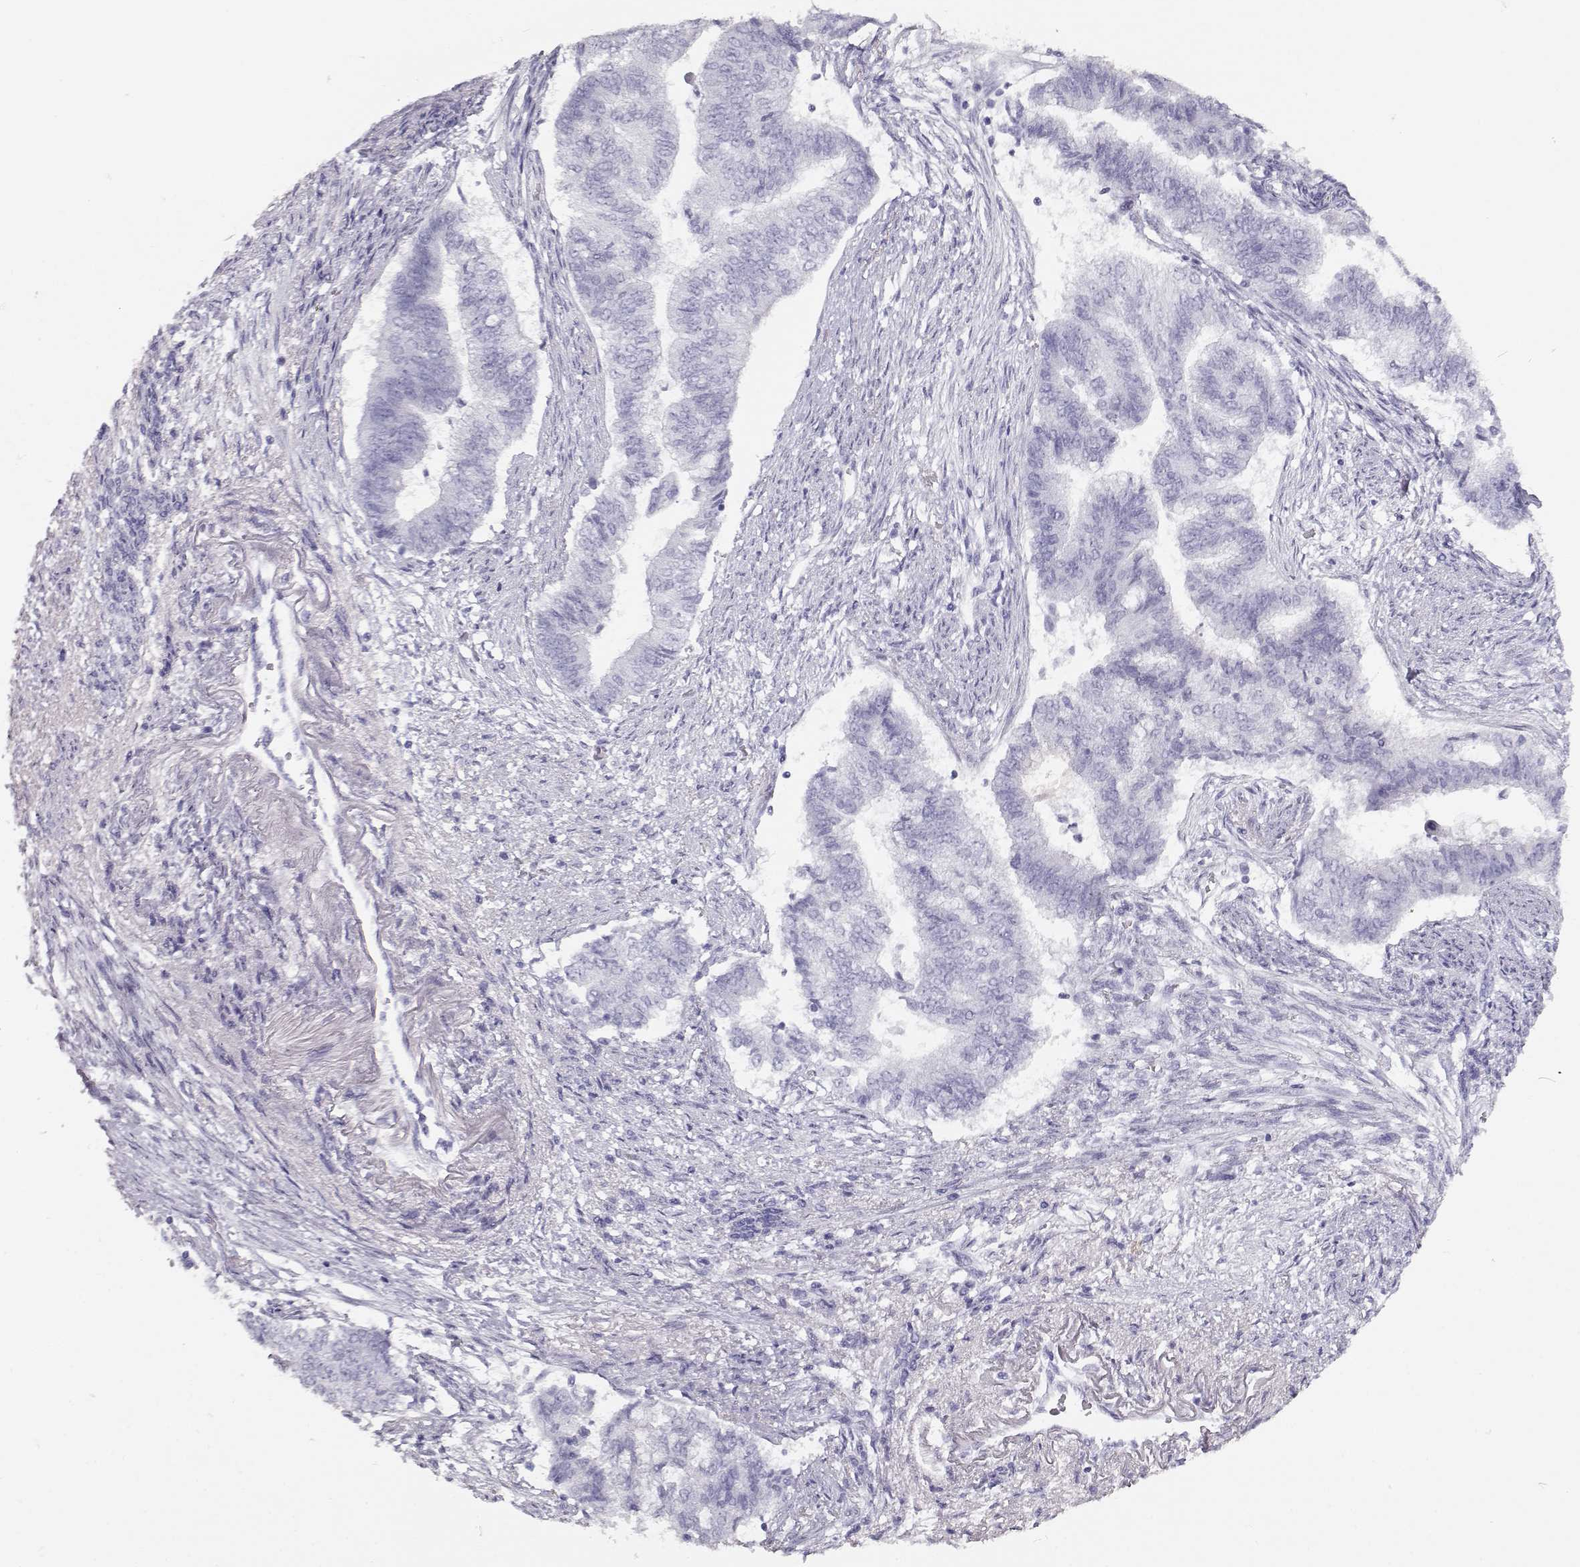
{"staining": {"intensity": "negative", "quantity": "none", "location": "none"}, "tissue": "endometrial cancer", "cell_type": "Tumor cells", "image_type": "cancer", "snomed": [{"axis": "morphology", "description": "Adenocarcinoma, NOS"}, {"axis": "topography", "description": "Endometrium"}], "caption": "Immunohistochemical staining of human endometrial cancer displays no significant positivity in tumor cells.", "gene": "TKTL1", "patient": {"sex": "female", "age": 65}}